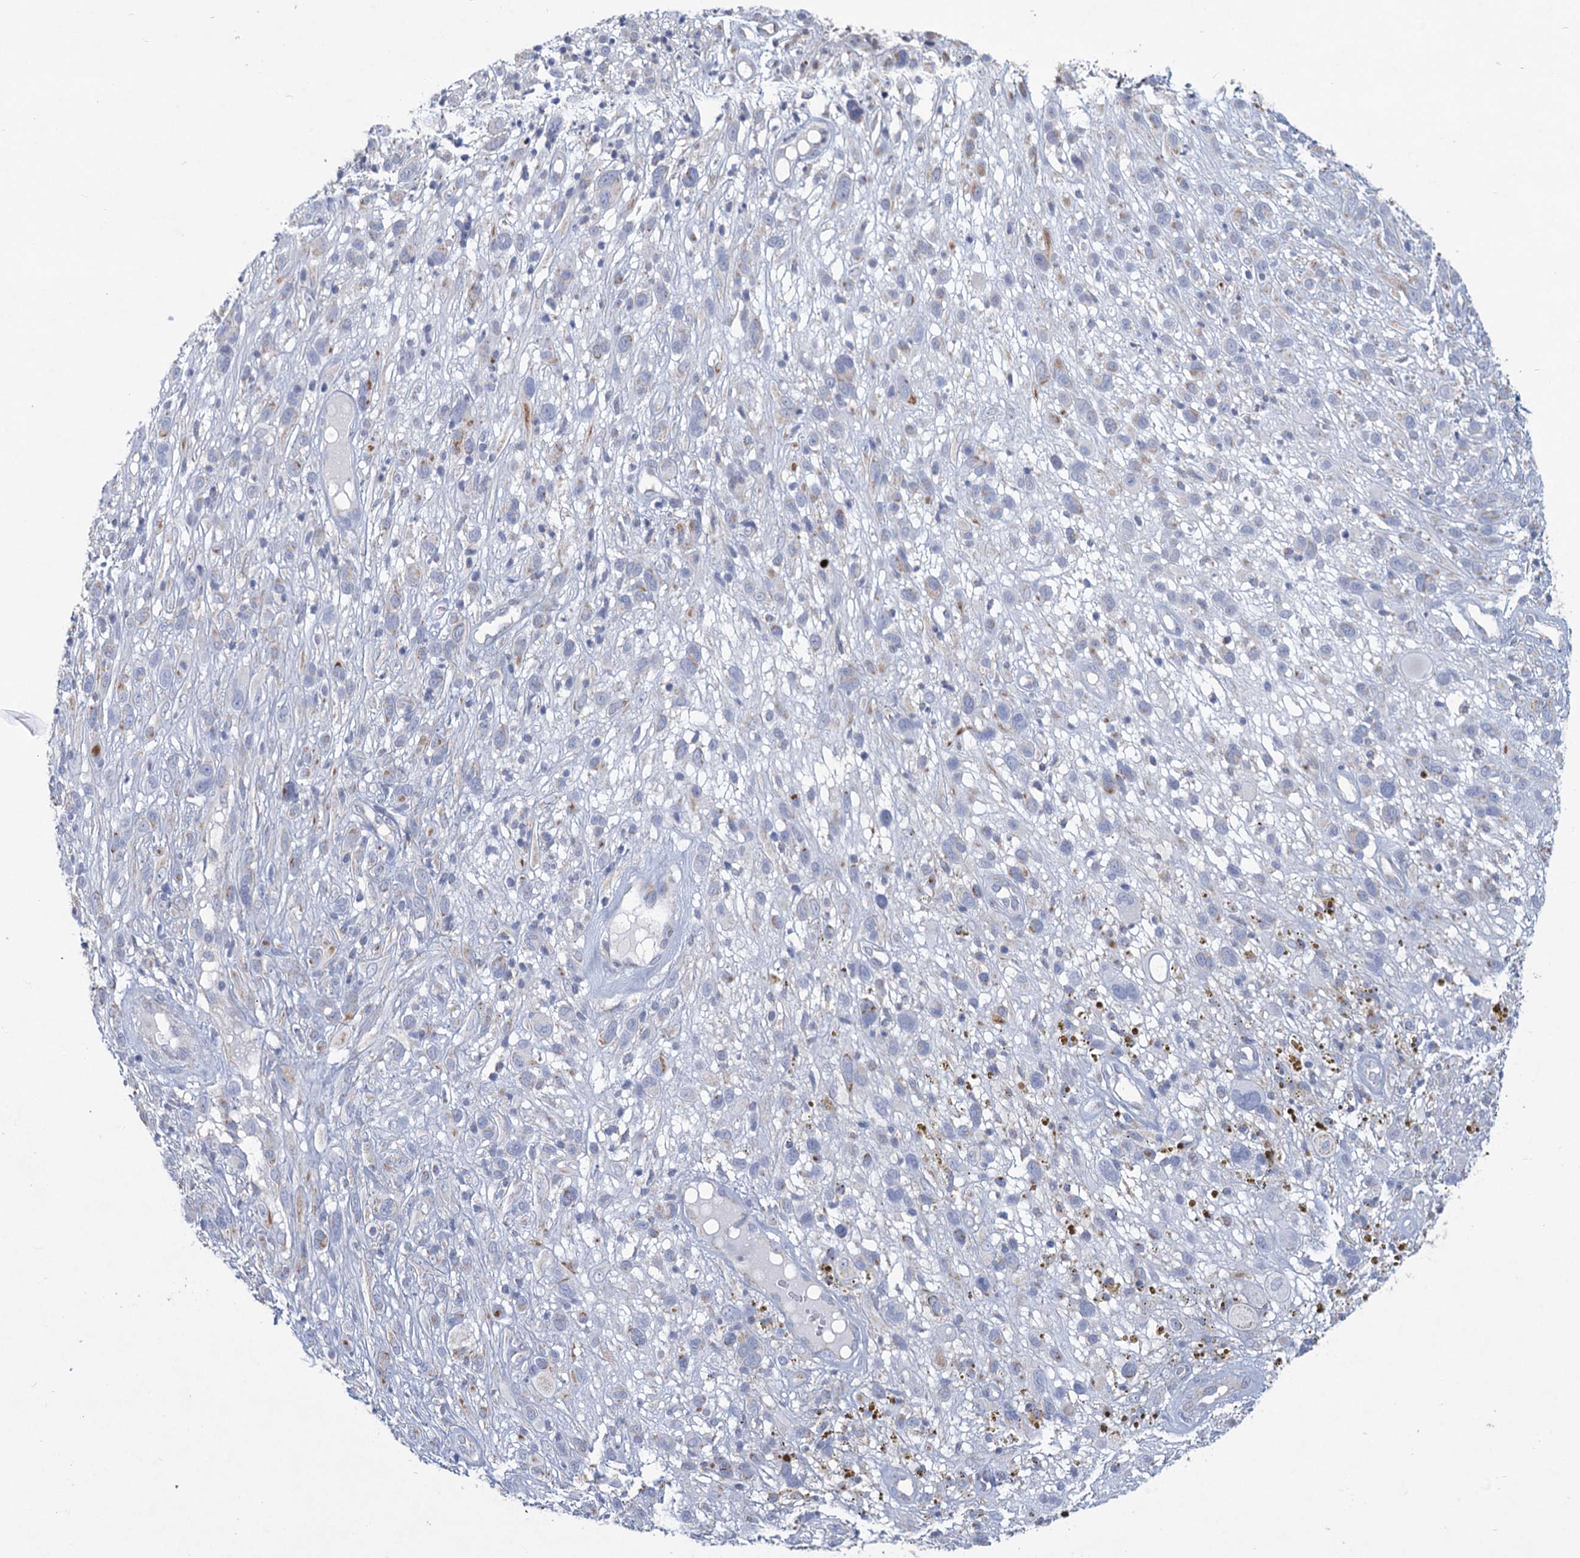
{"staining": {"intensity": "negative", "quantity": "none", "location": "none"}, "tissue": "melanoma", "cell_type": "Tumor cells", "image_type": "cancer", "snomed": [{"axis": "morphology", "description": "Malignant melanoma, NOS"}, {"axis": "topography", "description": "Skin of trunk"}], "caption": "Tumor cells are negative for brown protein staining in malignant melanoma. Brightfield microscopy of immunohistochemistry stained with DAB (brown) and hematoxylin (blue), captured at high magnification.", "gene": "NDUFC2", "patient": {"sex": "male", "age": 71}}